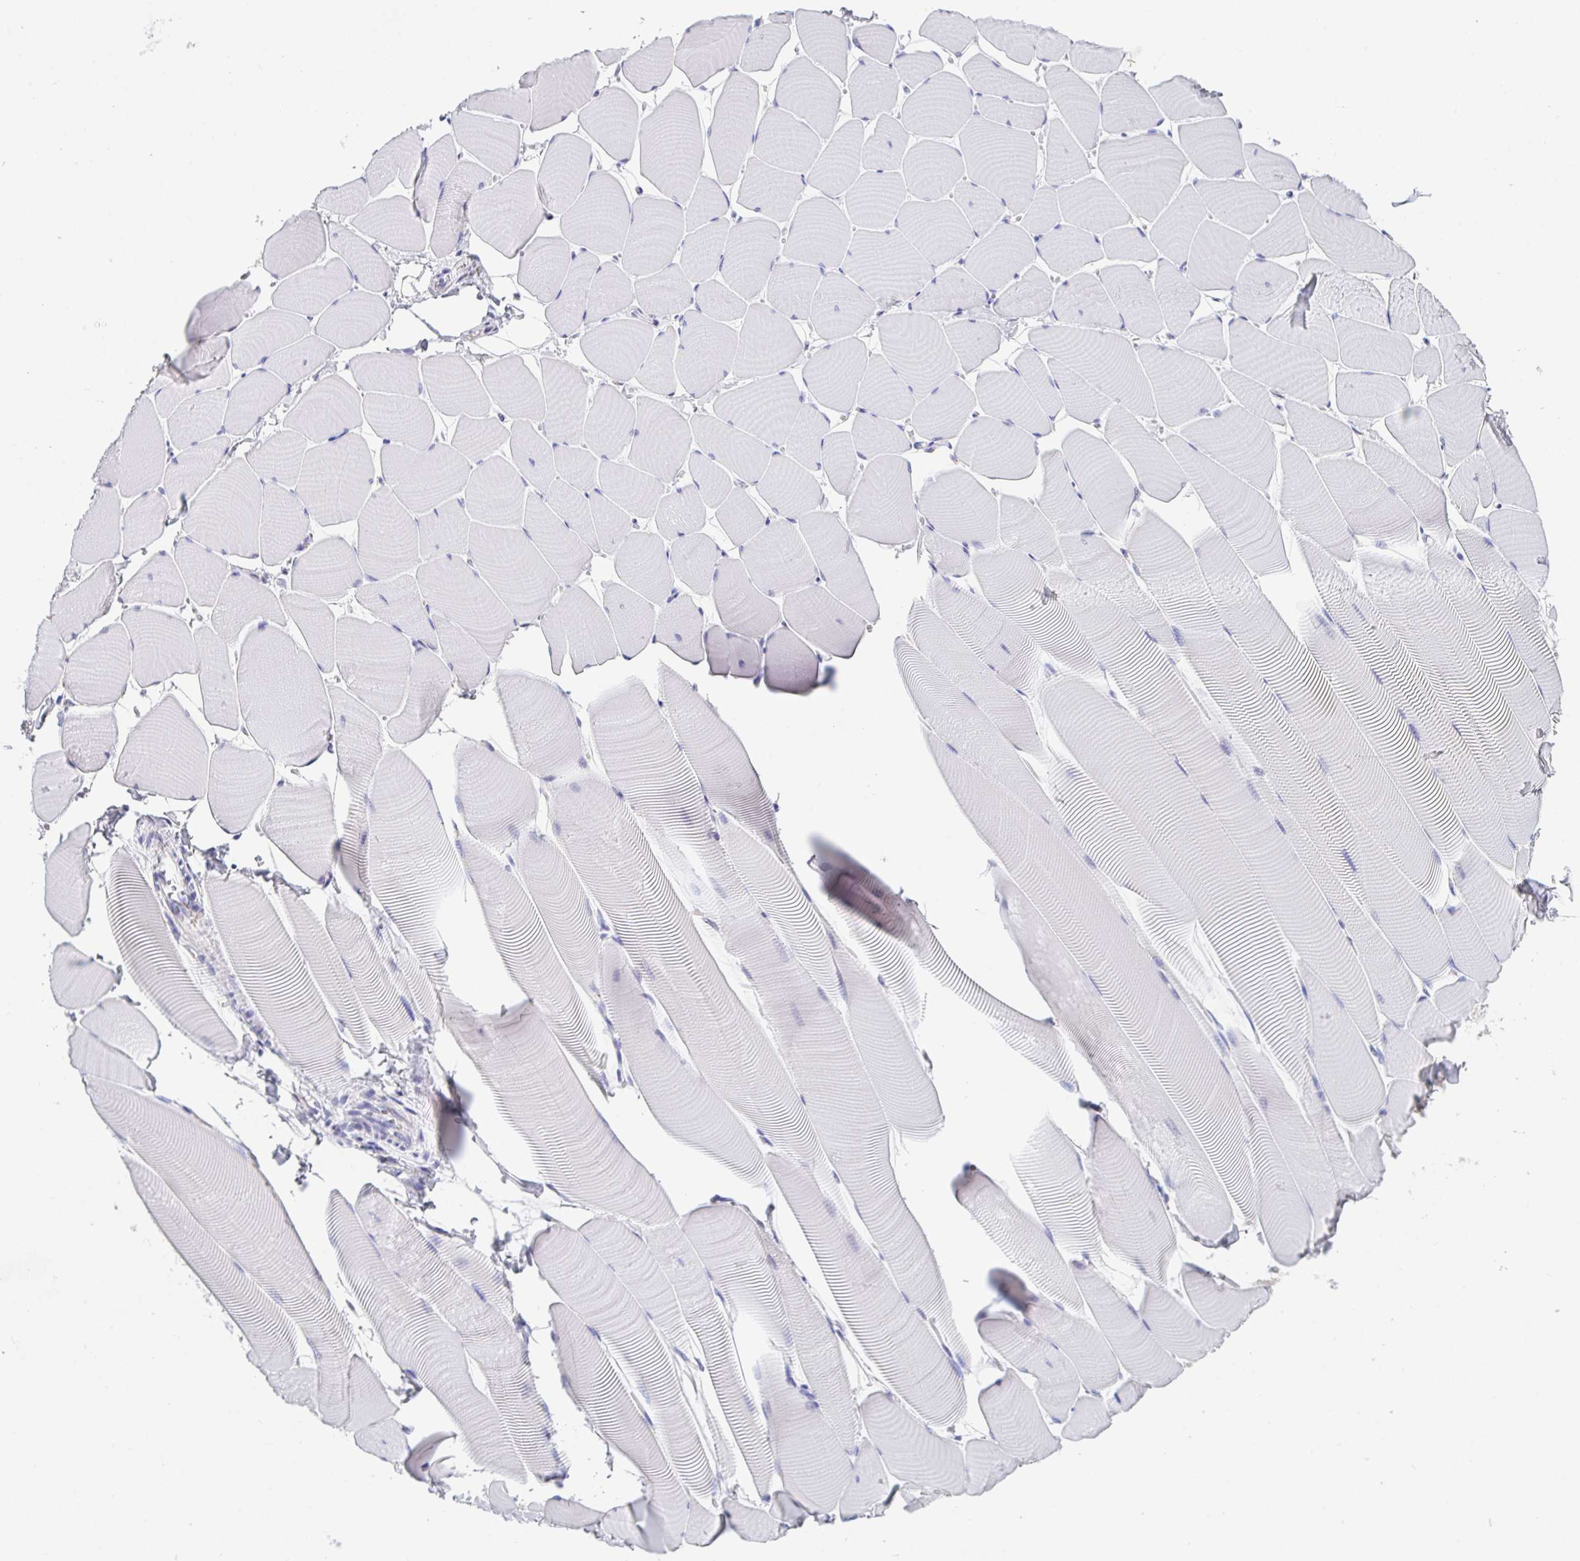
{"staining": {"intensity": "negative", "quantity": "none", "location": "none"}, "tissue": "skeletal muscle", "cell_type": "Myocytes", "image_type": "normal", "snomed": [{"axis": "morphology", "description": "Normal tissue, NOS"}, {"axis": "topography", "description": "Skeletal muscle"}], "caption": "The image displays no staining of myocytes in normal skeletal muscle. (DAB (3,3'-diaminobenzidine) immunohistochemistry (IHC) with hematoxylin counter stain).", "gene": "PROSER3", "patient": {"sex": "male", "age": 25}}